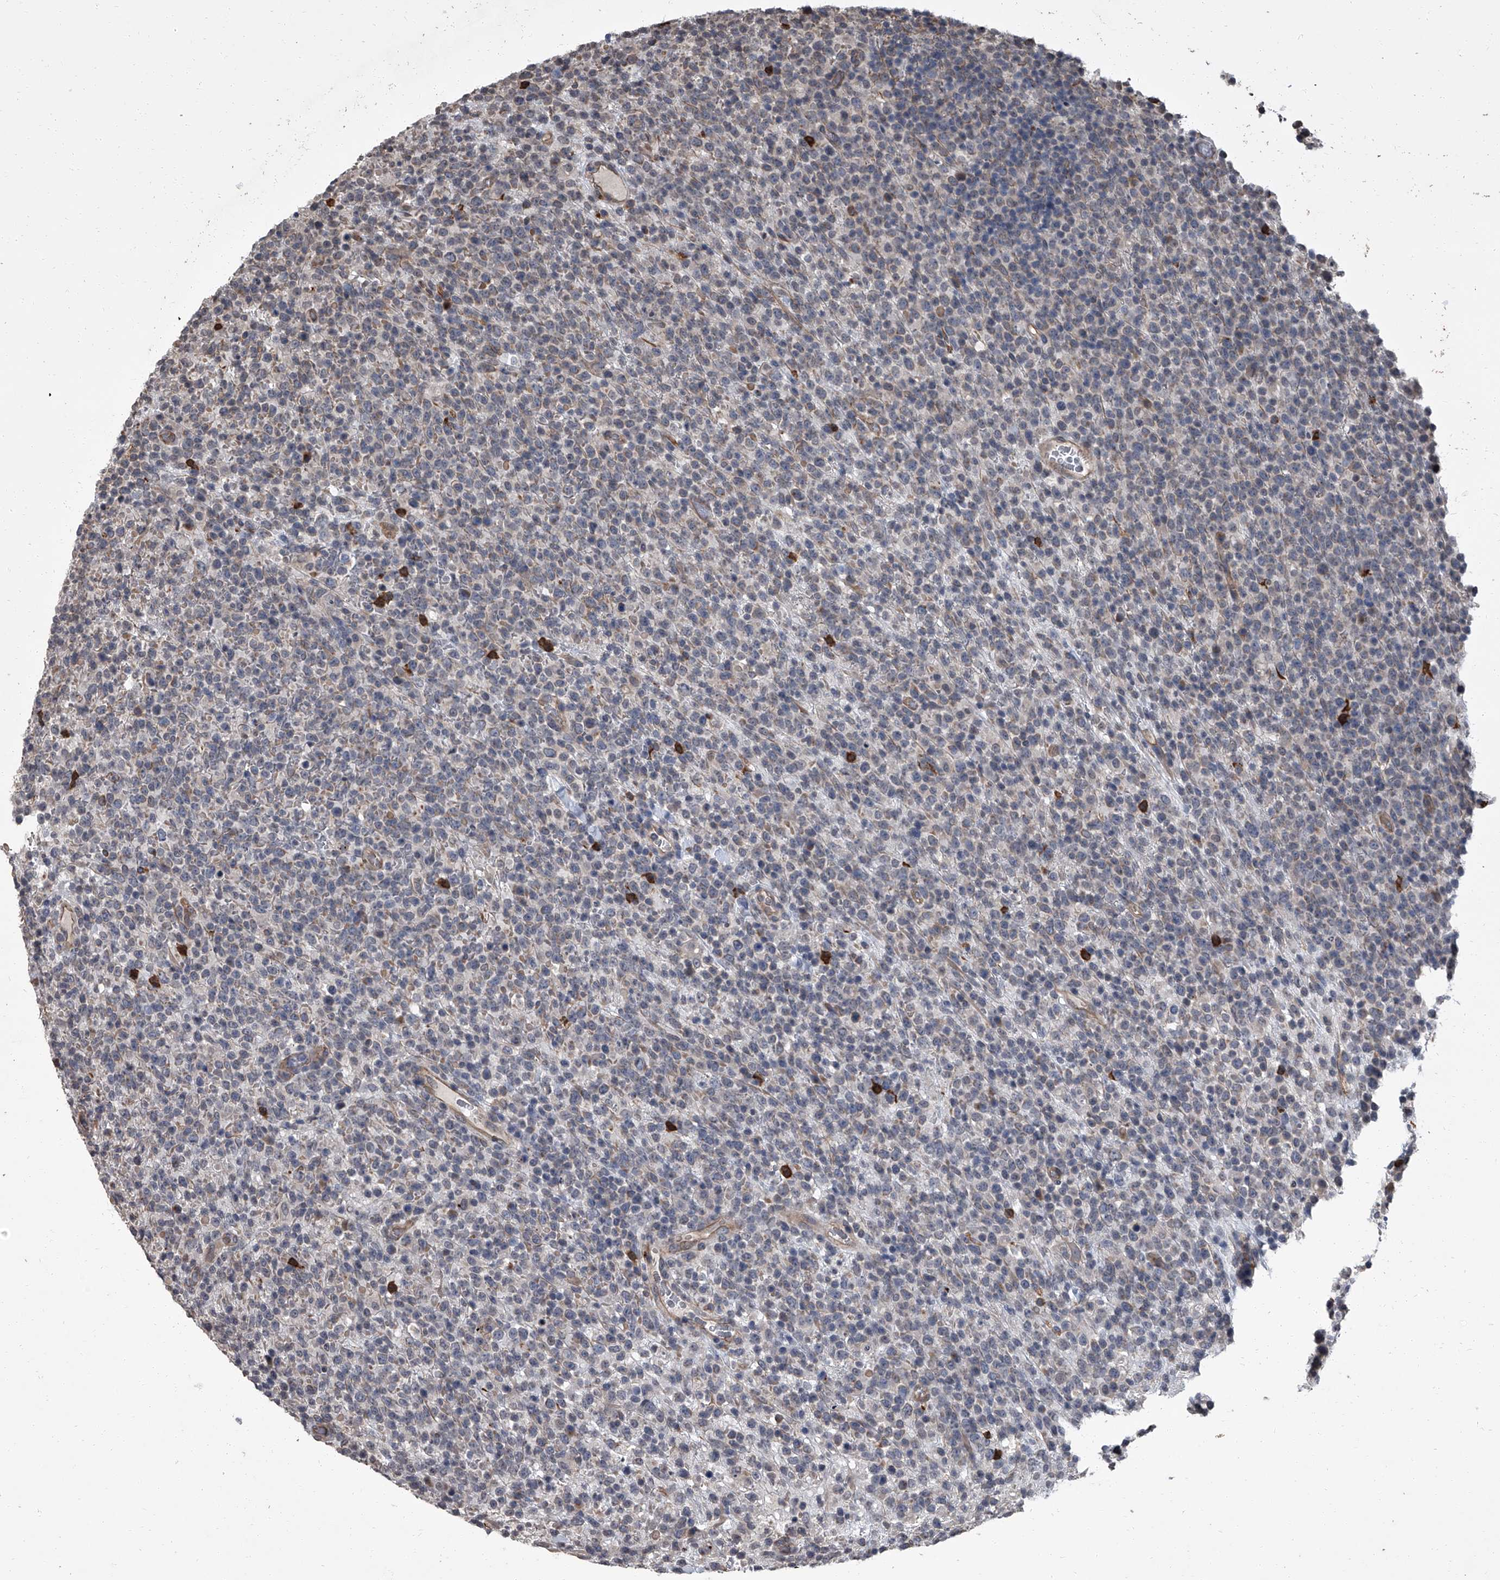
{"staining": {"intensity": "weak", "quantity": "<25%", "location": "cytoplasmic/membranous"}, "tissue": "lymphoma", "cell_type": "Tumor cells", "image_type": "cancer", "snomed": [{"axis": "morphology", "description": "Malignant lymphoma, non-Hodgkin's type, High grade"}, {"axis": "topography", "description": "Colon"}], "caption": "Immunohistochemistry histopathology image of human high-grade malignant lymphoma, non-Hodgkin's type stained for a protein (brown), which shows no positivity in tumor cells. (Brightfield microscopy of DAB (3,3'-diaminobenzidine) IHC at high magnification).", "gene": "SIRT4", "patient": {"sex": "female", "age": 53}}